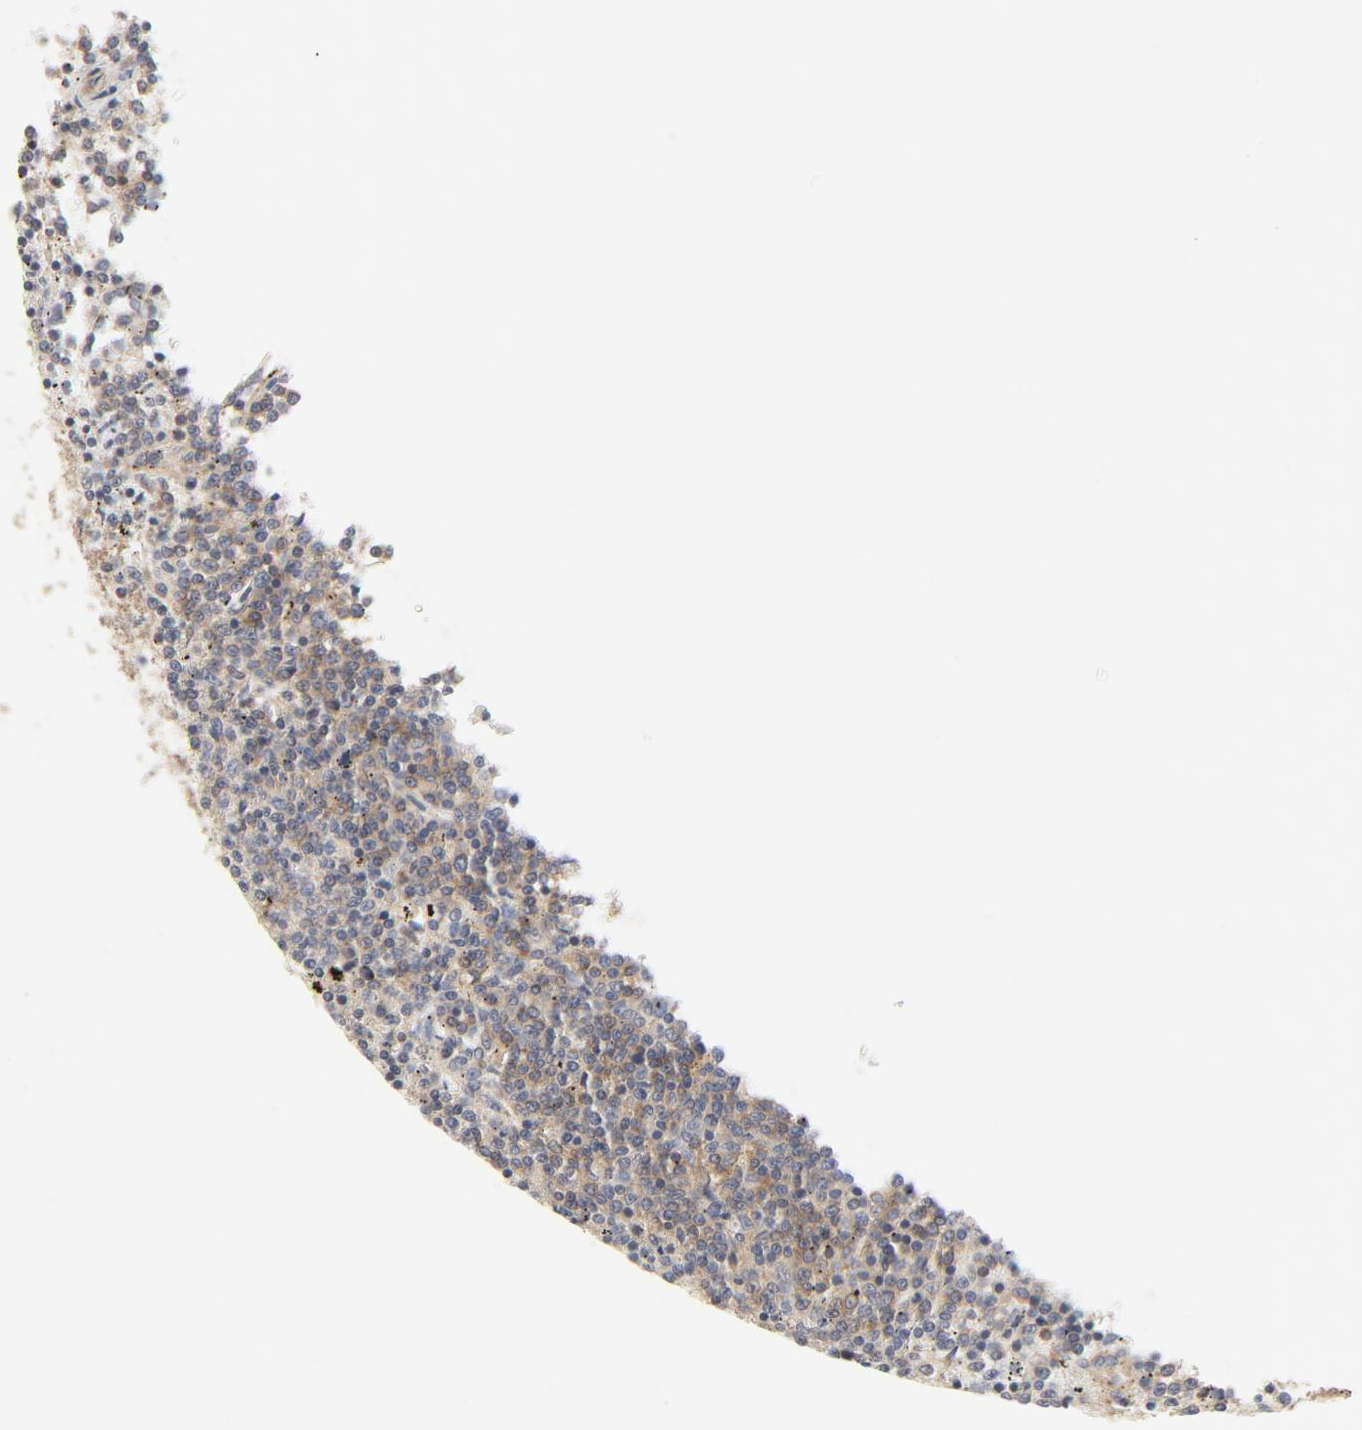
{"staining": {"intensity": "weak", "quantity": "<25%", "location": "cytoplasmic/membranous"}, "tissue": "lymphoma", "cell_type": "Tumor cells", "image_type": "cancer", "snomed": [{"axis": "morphology", "description": "Malignant lymphoma, non-Hodgkin's type, Low grade"}, {"axis": "topography", "description": "Spleen"}], "caption": "The photomicrograph reveals no significant staining in tumor cells of lymphoma. Nuclei are stained in blue.", "gene": "RABEP1", "patient": {"sex": "female", "age": 50}}